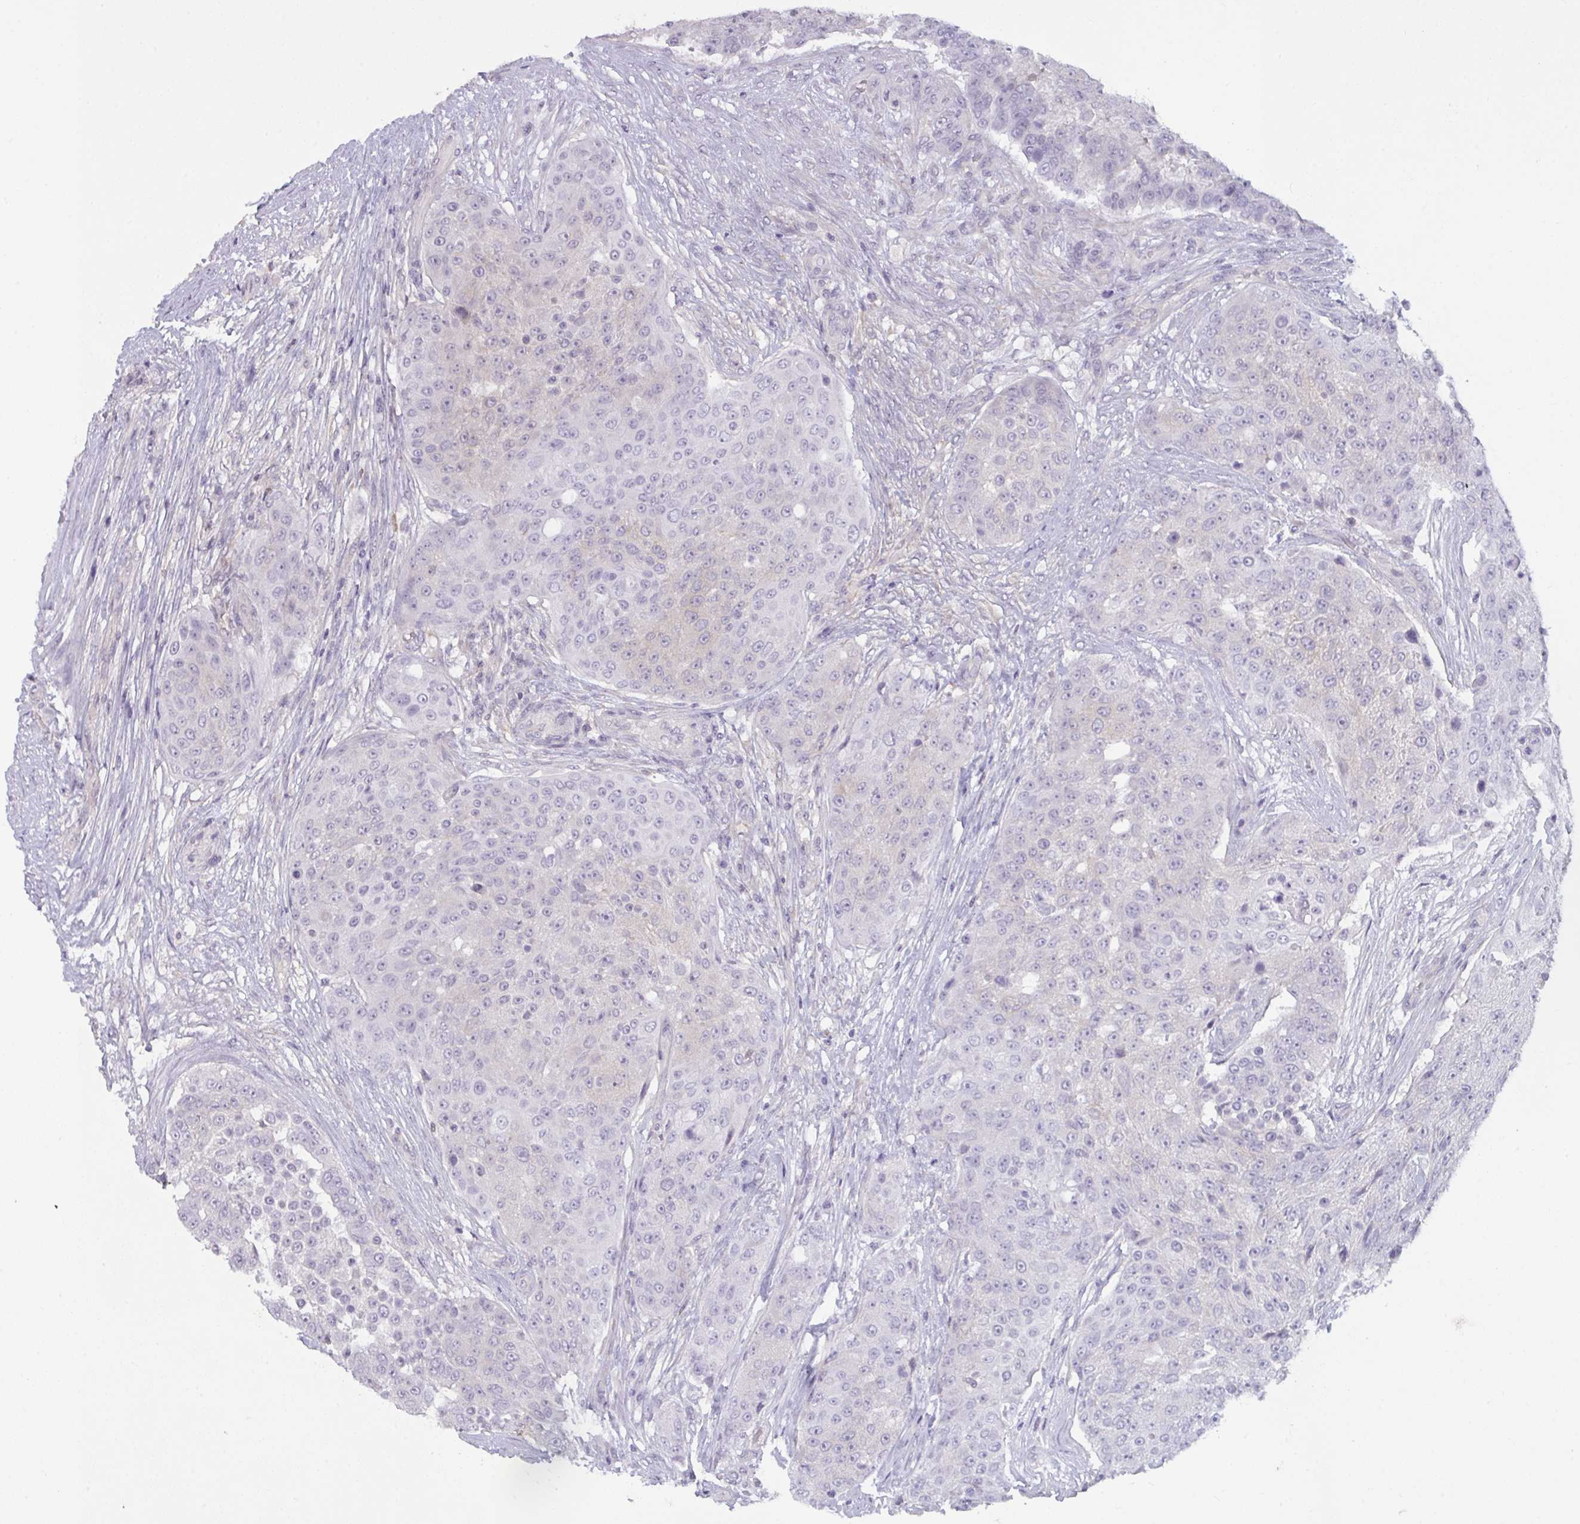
{"staining": {"intensity": "negative", "quantity": "none", "location": "none"}, "tissue": "urothelial cancer", "cell_type": "Tumor cells", "image_type": "cancer", "snomed": [{"axis": "morphology", "description": "Urothelial carcinoma, High grade"}, {"axis": "topography", "description": "Urinary bladder"}], "caption": "This image is of urothelial cancer stained with IHC to label a protein in brown with the nuclei are counter-stained blue. There is no positivity in tumor cells.", "gene": "TBC1D4", "patient": {"sex": "female", "age": 63}}